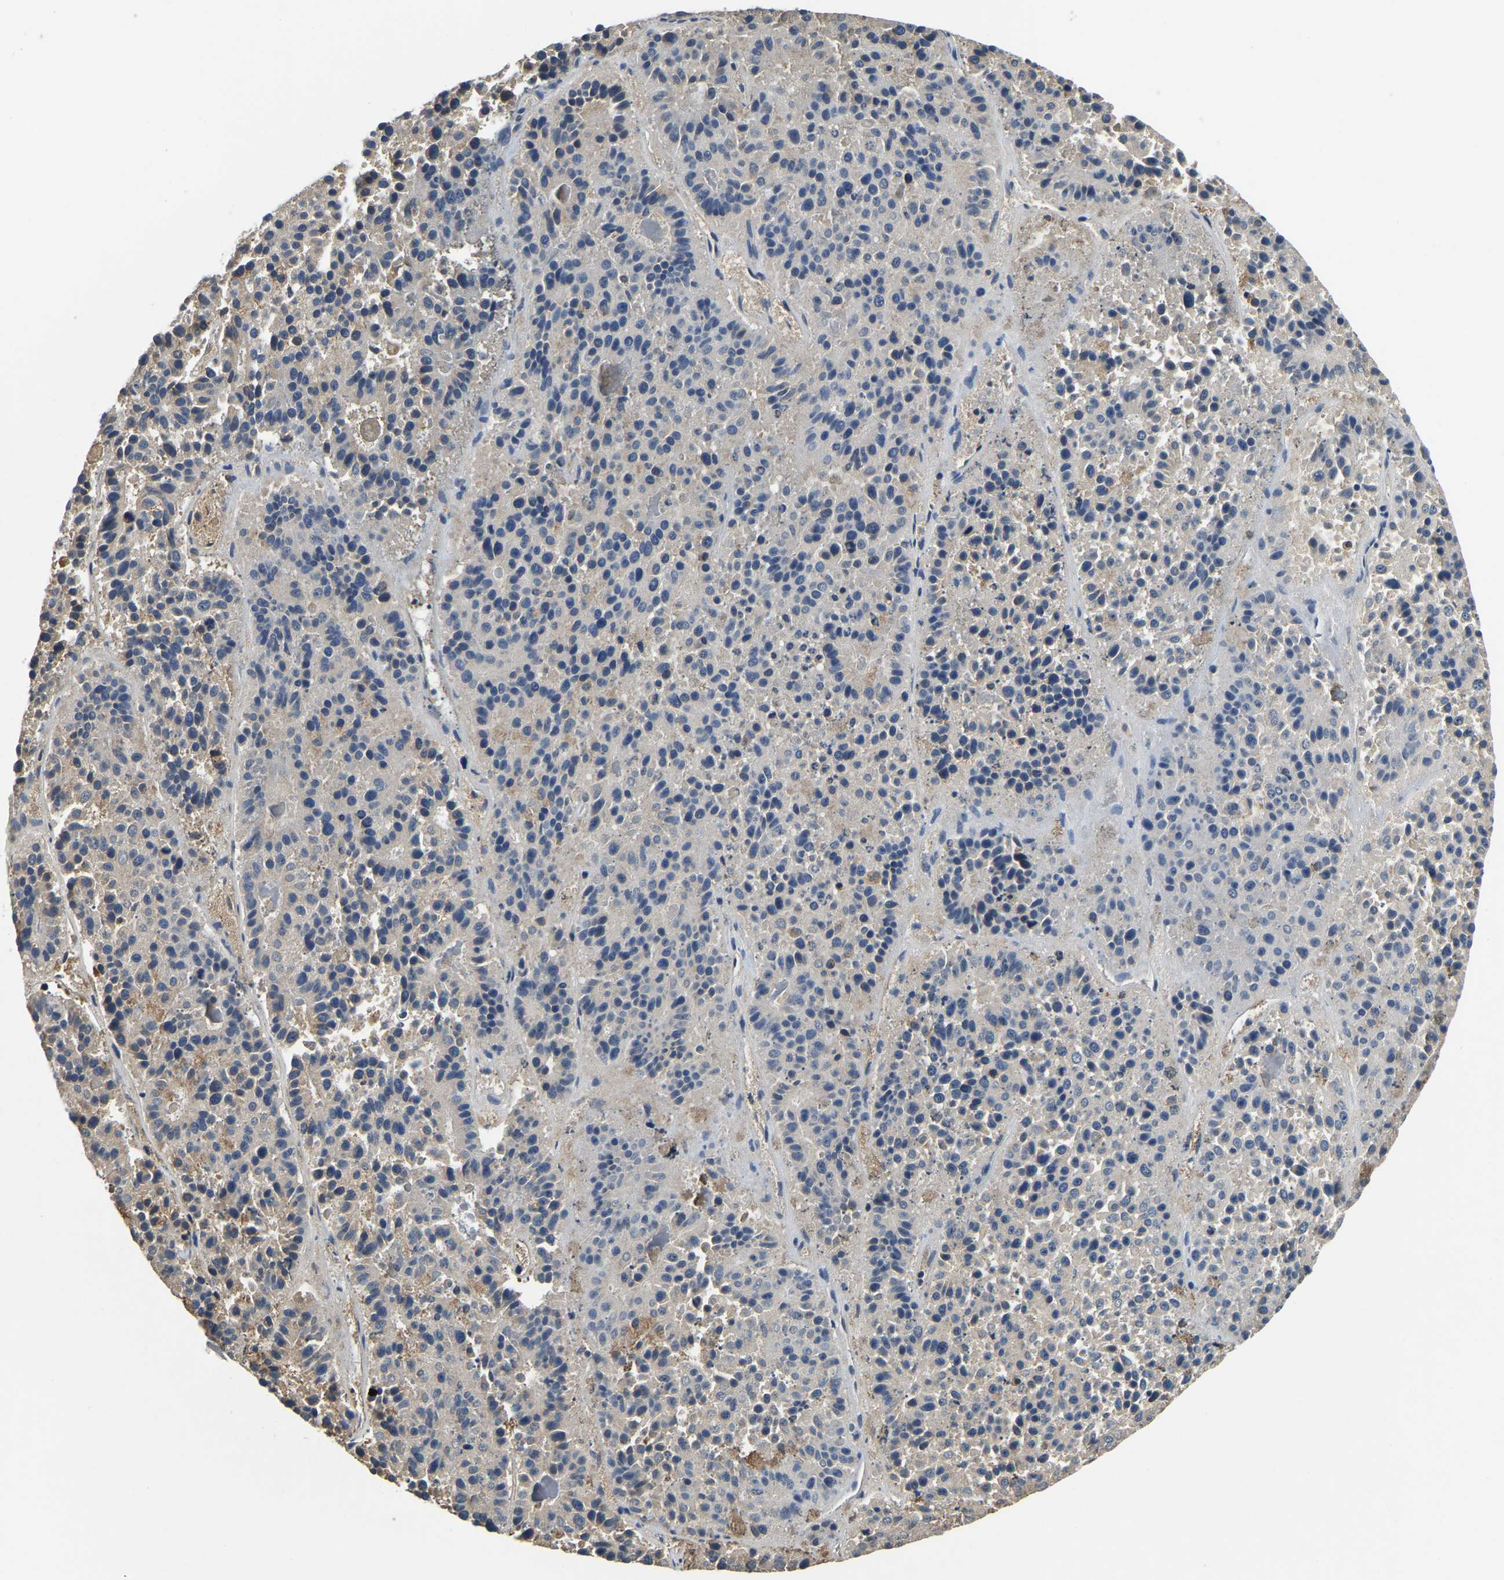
{"staining": {"intensity": "negative", "quantity": "none", "location": "none"}, "tissue": "pancreatic cancer", "cell_type": "Tumor cells", "image_type": "cancer", "snomed": [{"axis": "morphology", "description": "Adenocarcinoma, NOS"}, {"axis": "topography", "description": "Pancreas"}], "caption": "Protein analysis of pancreatic cancer reveals no significant staining in tumor cells.", "gene": "DFFA", "patient": {"sex": "male", "age": 50}}